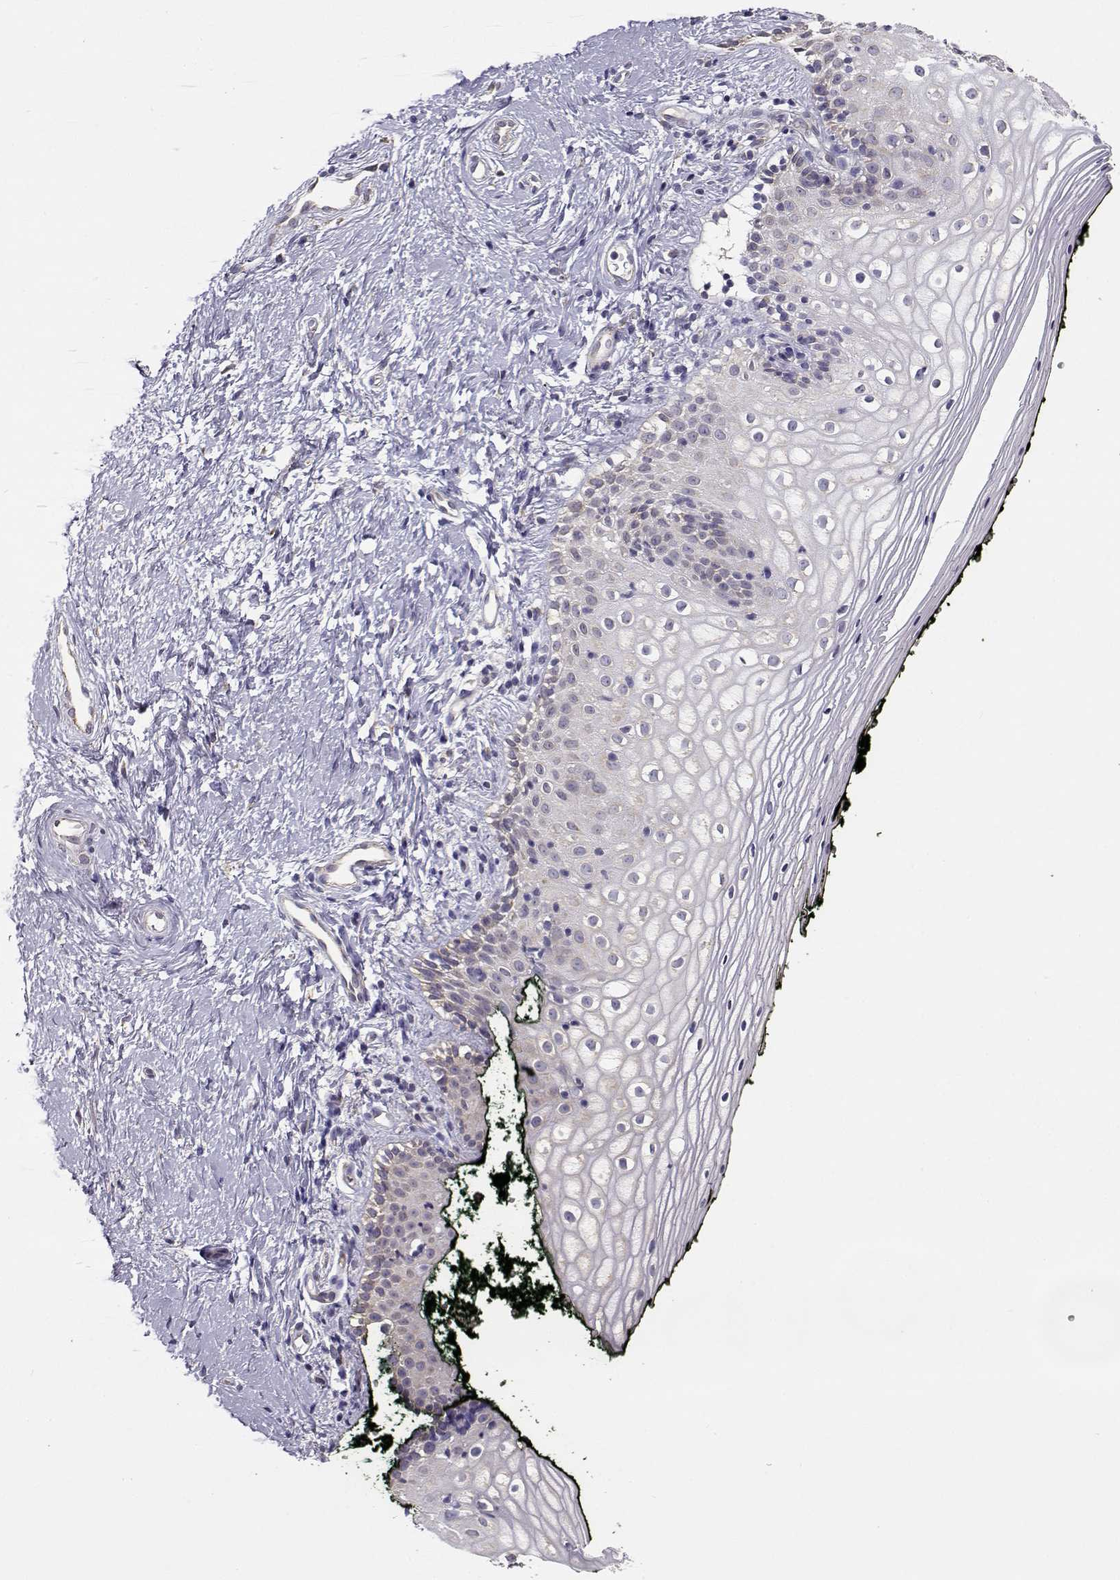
{"staining": {"intensity": "negative", "quantity": "none", "location": "none"}, "tissue": "vagina", "cell_type": "Squamous epithelial cells", "image_type": "normal", "snomed": [{"axis": "morphology", "description": "Normal tissue, NOS"}, {"axis": "topography", "description": "Vagina"}], "caption": "Vagina was stained to show a protein in brown. There is no significant staining in squamous epithelial cells. (DAB immunohistochemistry, high magnification).", "gene": "BEND6", "patient": {"sex": "female", "age": 47}}